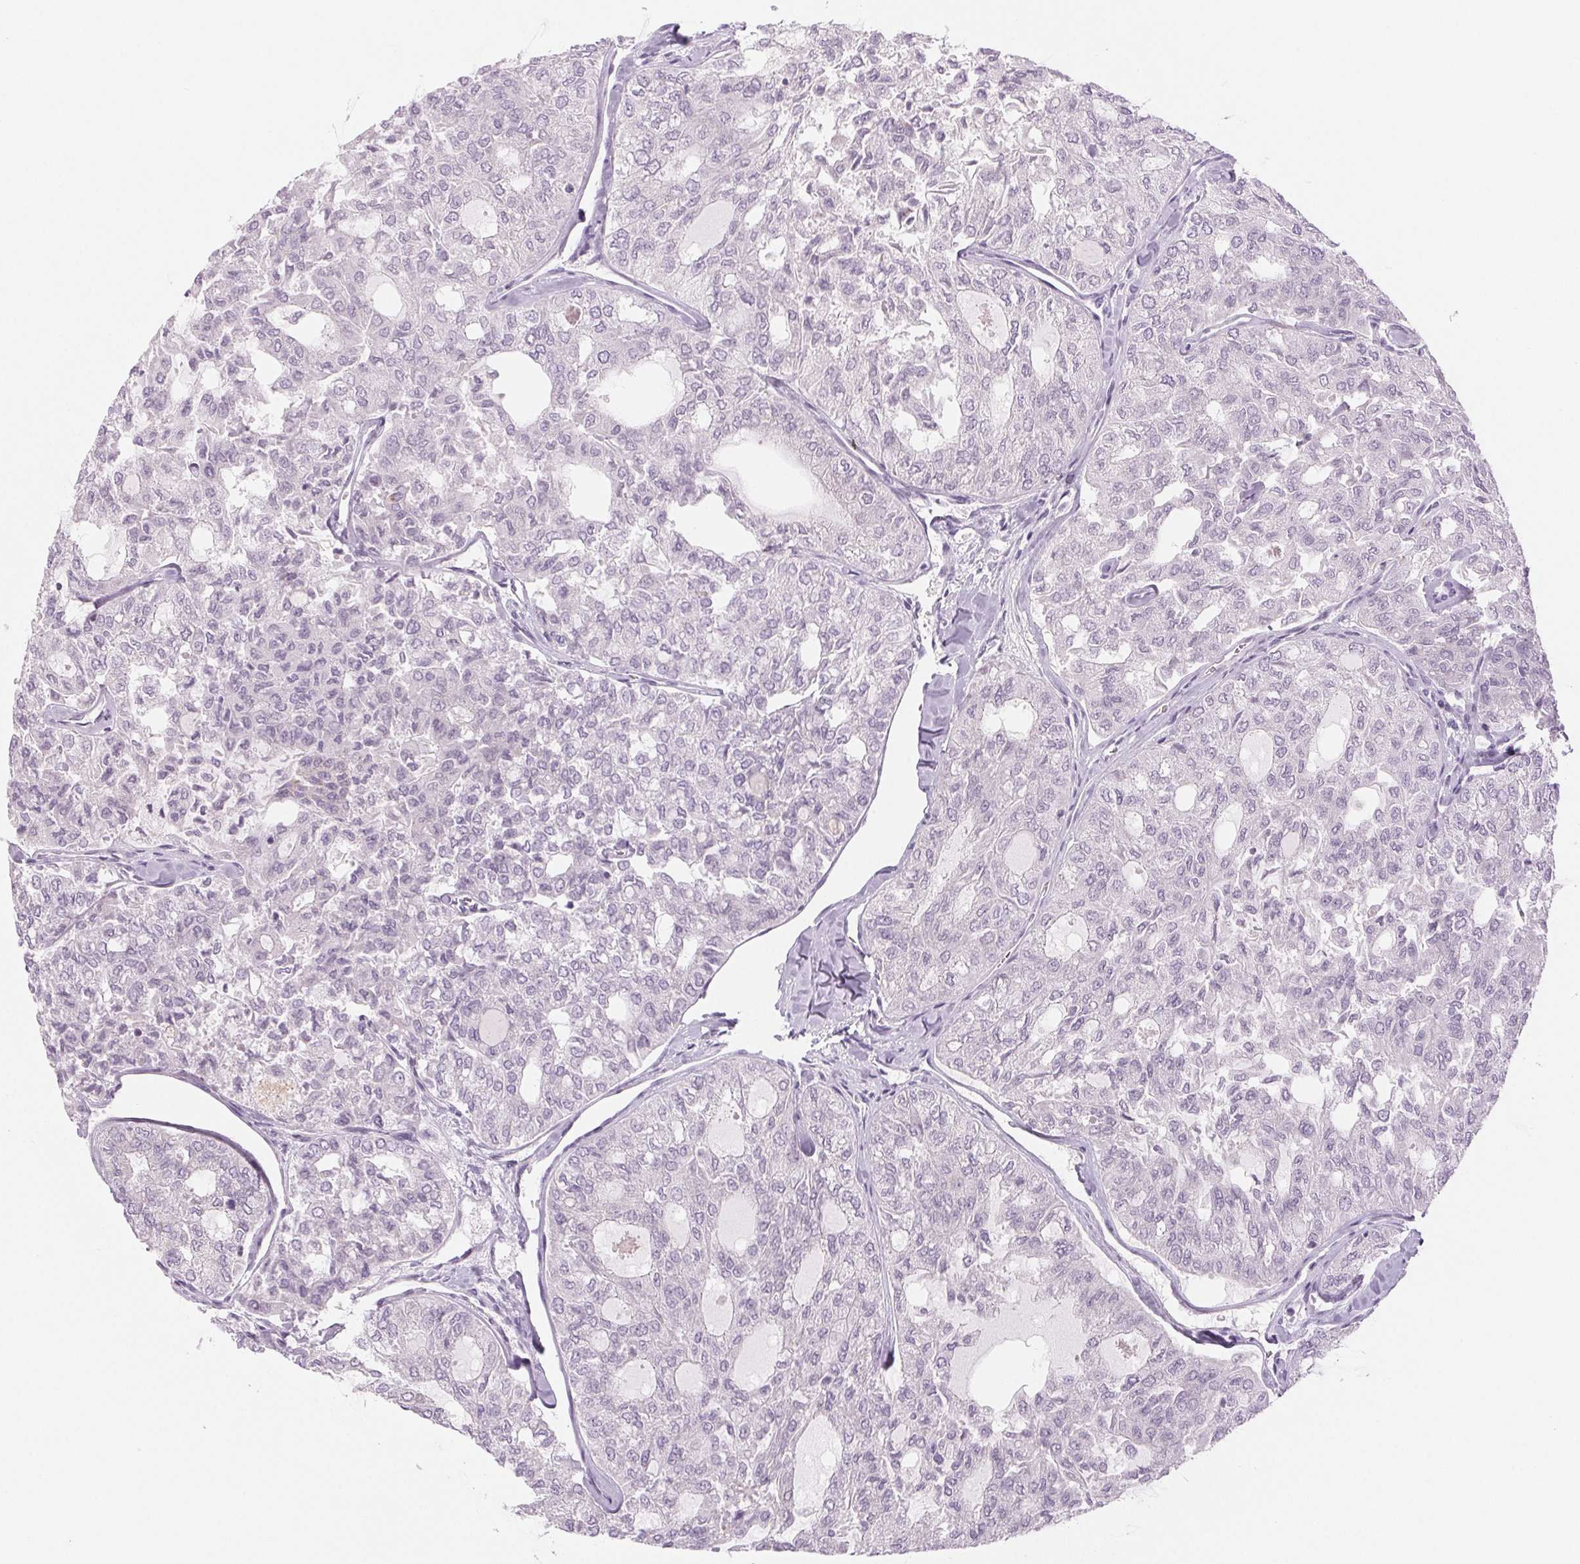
{"staining": {"intensity": "negative", "quantity": "none", "location": "none"}, "tissue": "thyroid cancer", "cell_type": "Tumor cells", "image_type": "cancer", "snomed": [{"axis": "morphology", "description": "Follicular adenoma carcinoma, NOS"}, {"axis": "topography", "description": "Thyroid gland"}], "caption": "Immunohistochemistry (IHC) image of thyroid follicular adenoma carcinoma stained for a protein (brown), which reveals no staining in tumor cells.", "gene": "EHHADH", "patient": {"sex": "male", "age": 75}}